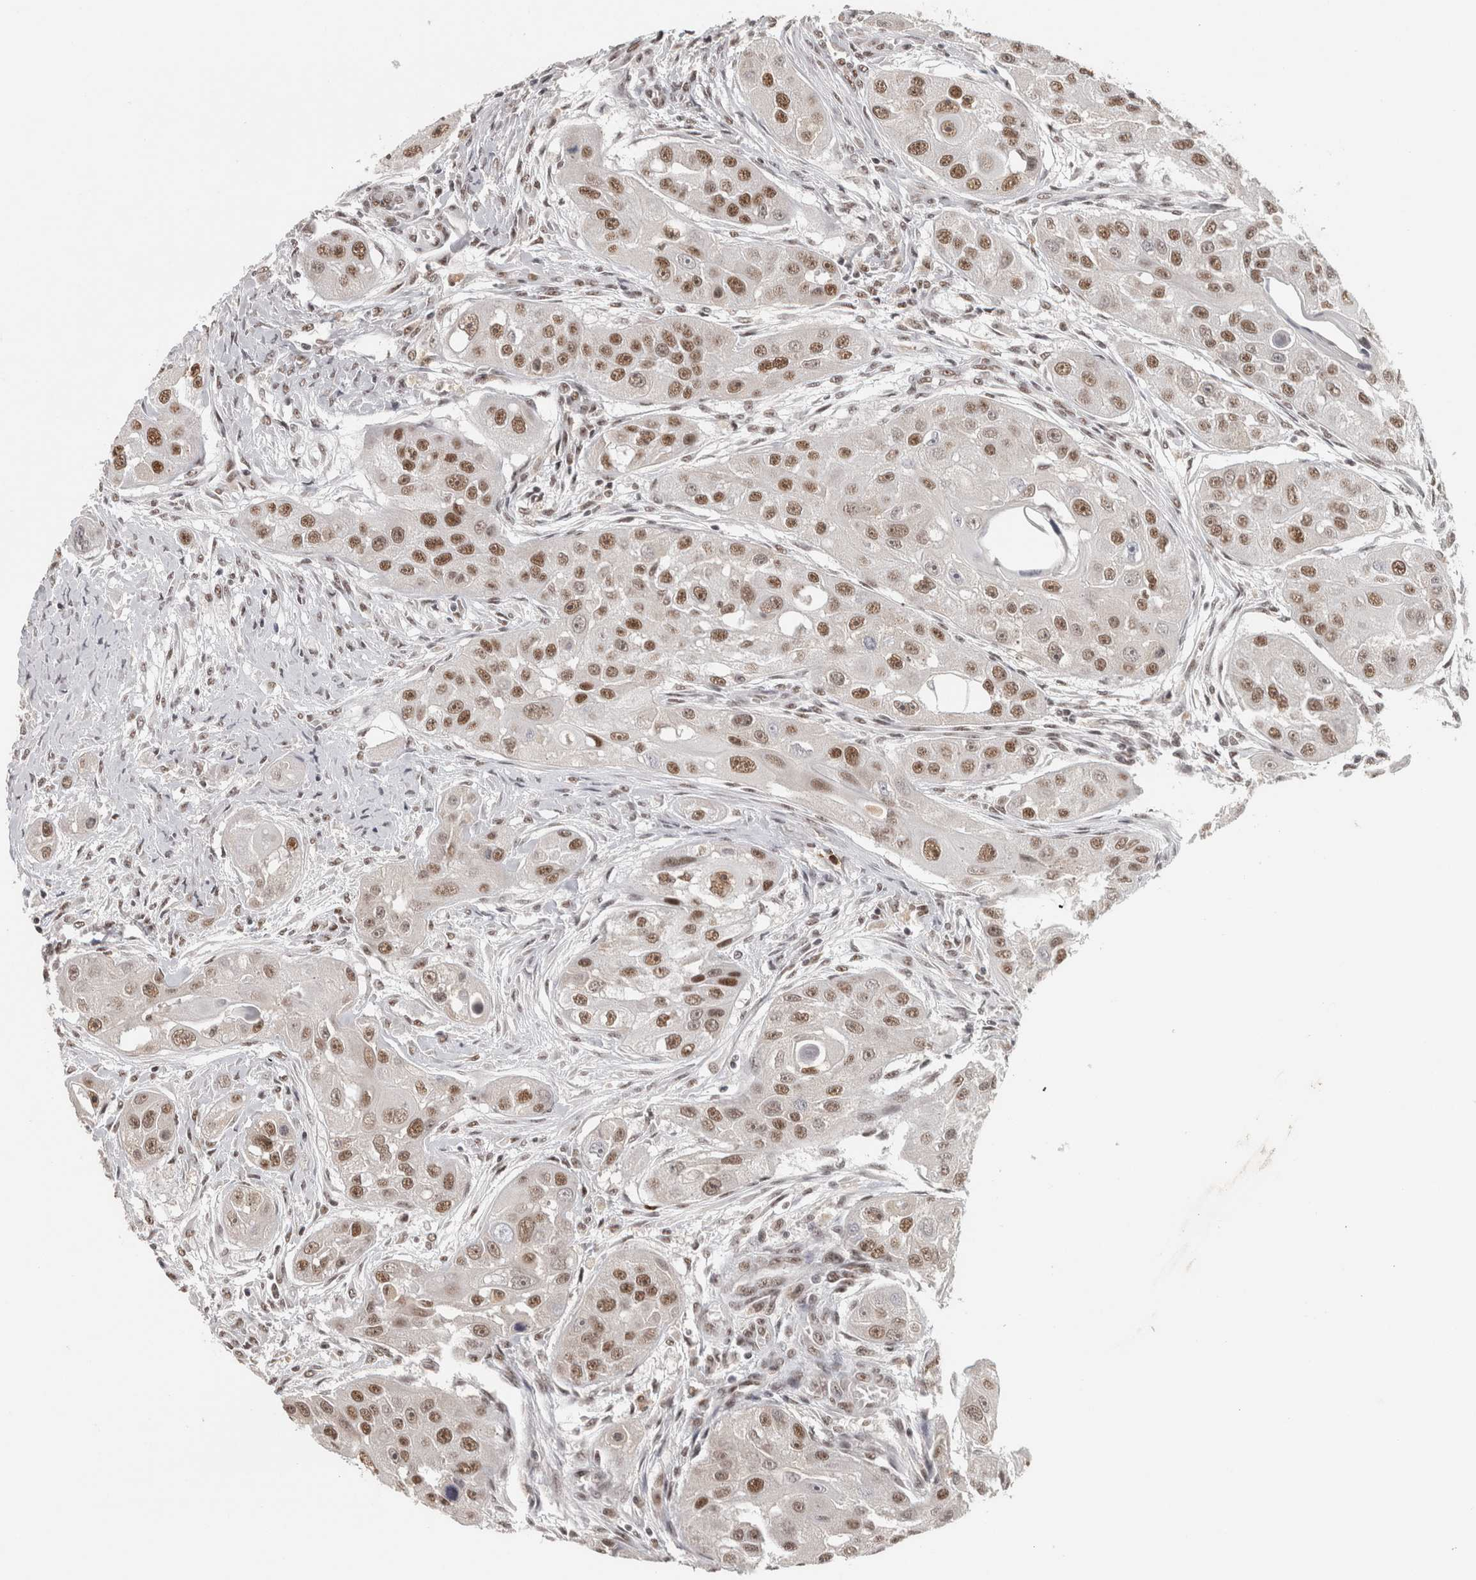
{"staining": {"intensity": "moderate", "quantity": ">75%", "location": "nuclear"}, "tissue": "head and neck cancer", "cell_type": "Tumor cells", "image_type": "cancer", "snomed": [{"axis": "morphology", "description": "Normal tissue, NOS"}, {"axis": "morphology", "description": "Squamous cell carcinoma, NOS"}, {"axis": "topography", "description": "Skeletal muscle"}, {"axis": "topography", "description": "Head-Neck"}], "caption": "This is a micrograph of immunohistochemistry (IHC) staining of head and neck cancer (squamous cell carcinoma), which shows moderate positivity in the nuclear of tumor cells.", "gene": "ZNF830", "patient": {"sex": "male", "age": 51}}